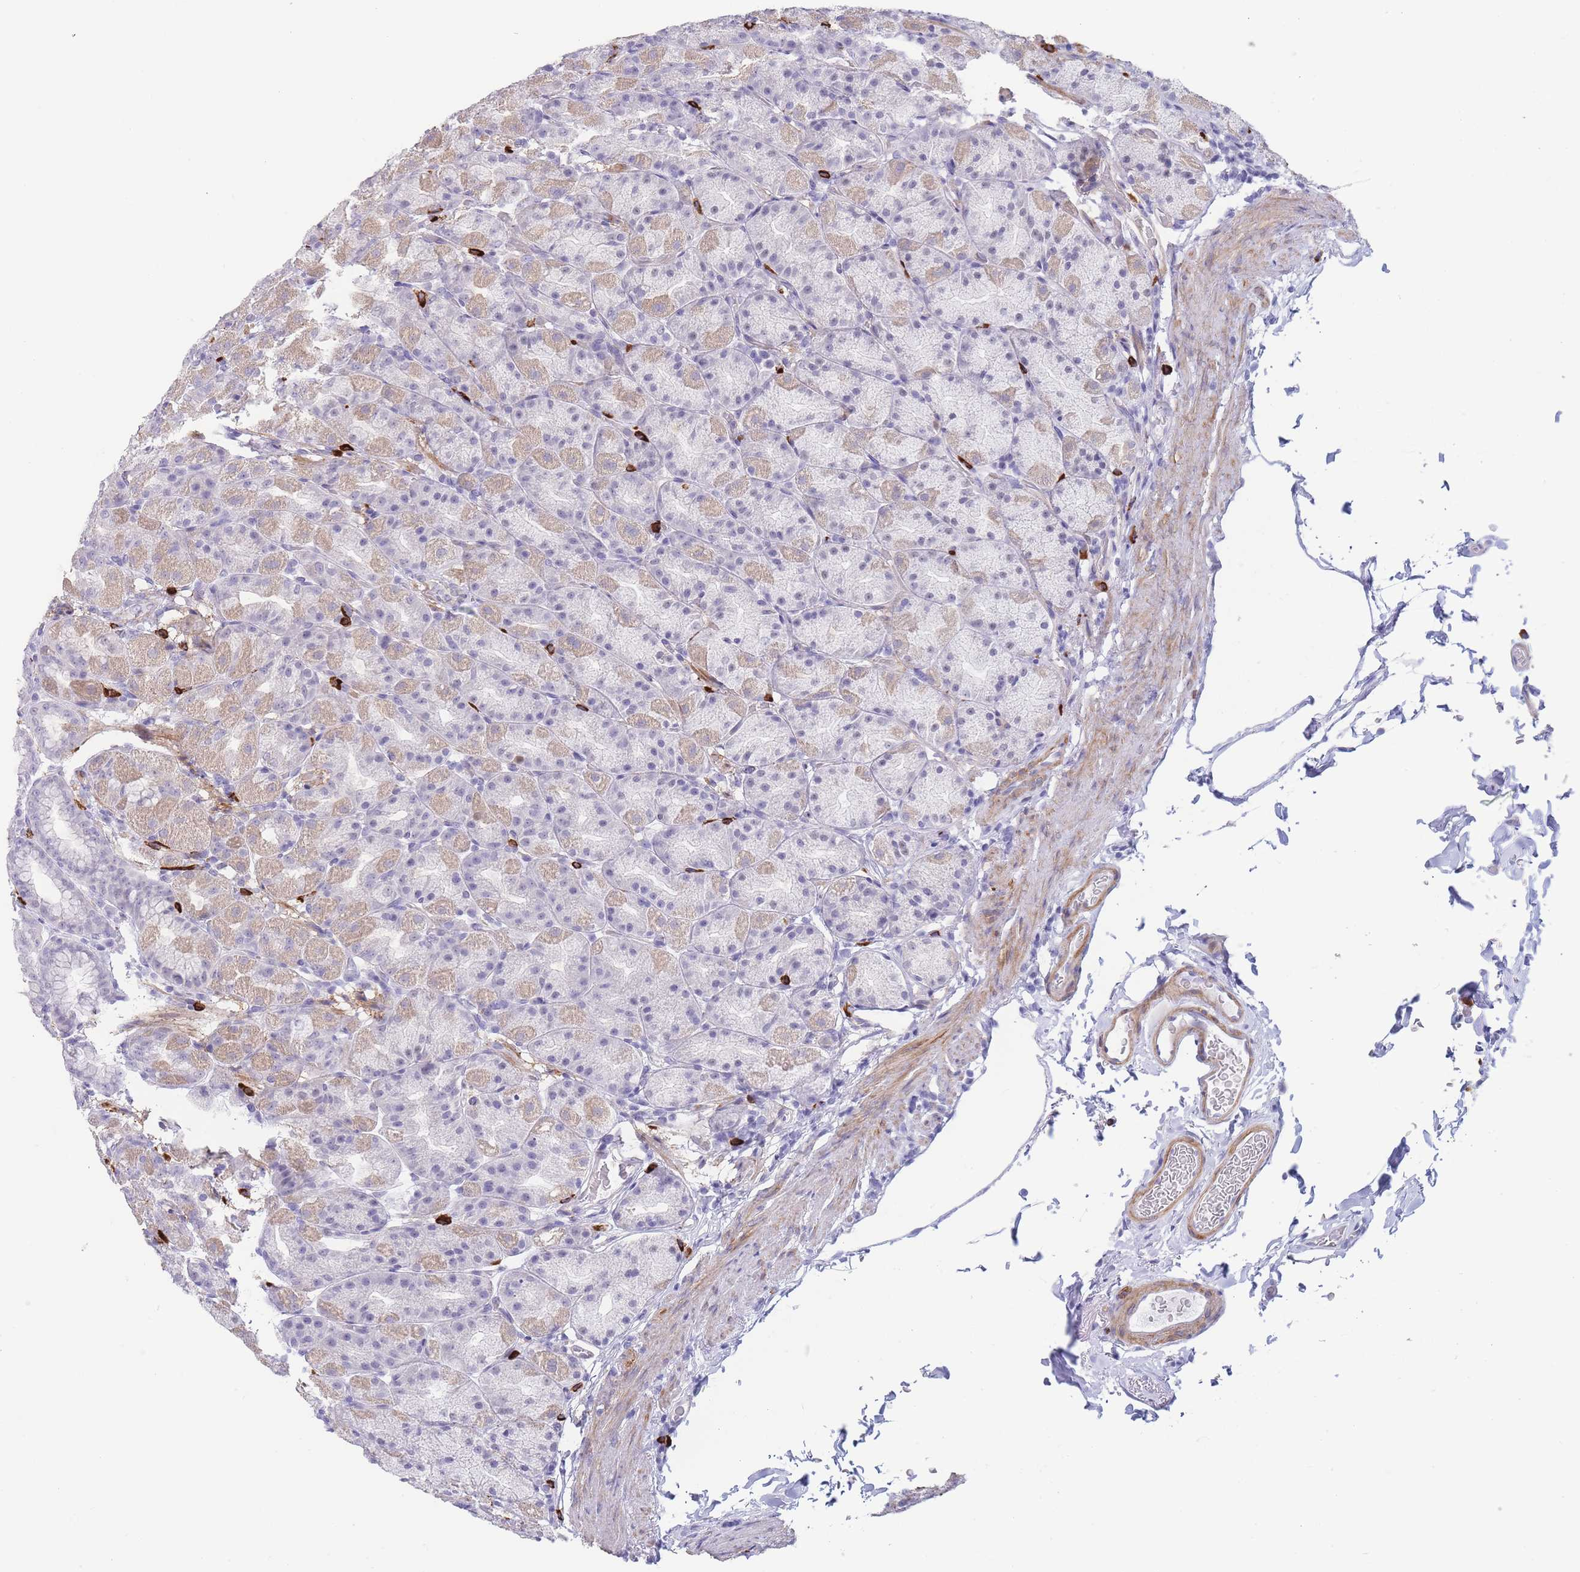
{"staining": {"intensity": "weak", "quantity": "25%-75%", "location": "cytoplasmic/membranous"}, "tissue": "stomach", "cell_type": "Glandular cells", "image_type": "normal", "snomed": [{"axis": "morphology", "description": "Normal tissue, NOS"}, {"axis": "topography", "description": "Stomach, upper"}, {"axis": "topography", "description": "Stomach"}], "caption": "Weak cytoplasmic/membranous protein expression is identified in approximately 25%-75% of glandular cells in stomach.", "gene": "ASAP3", "patient": {"sex": "male", "age": 68}}